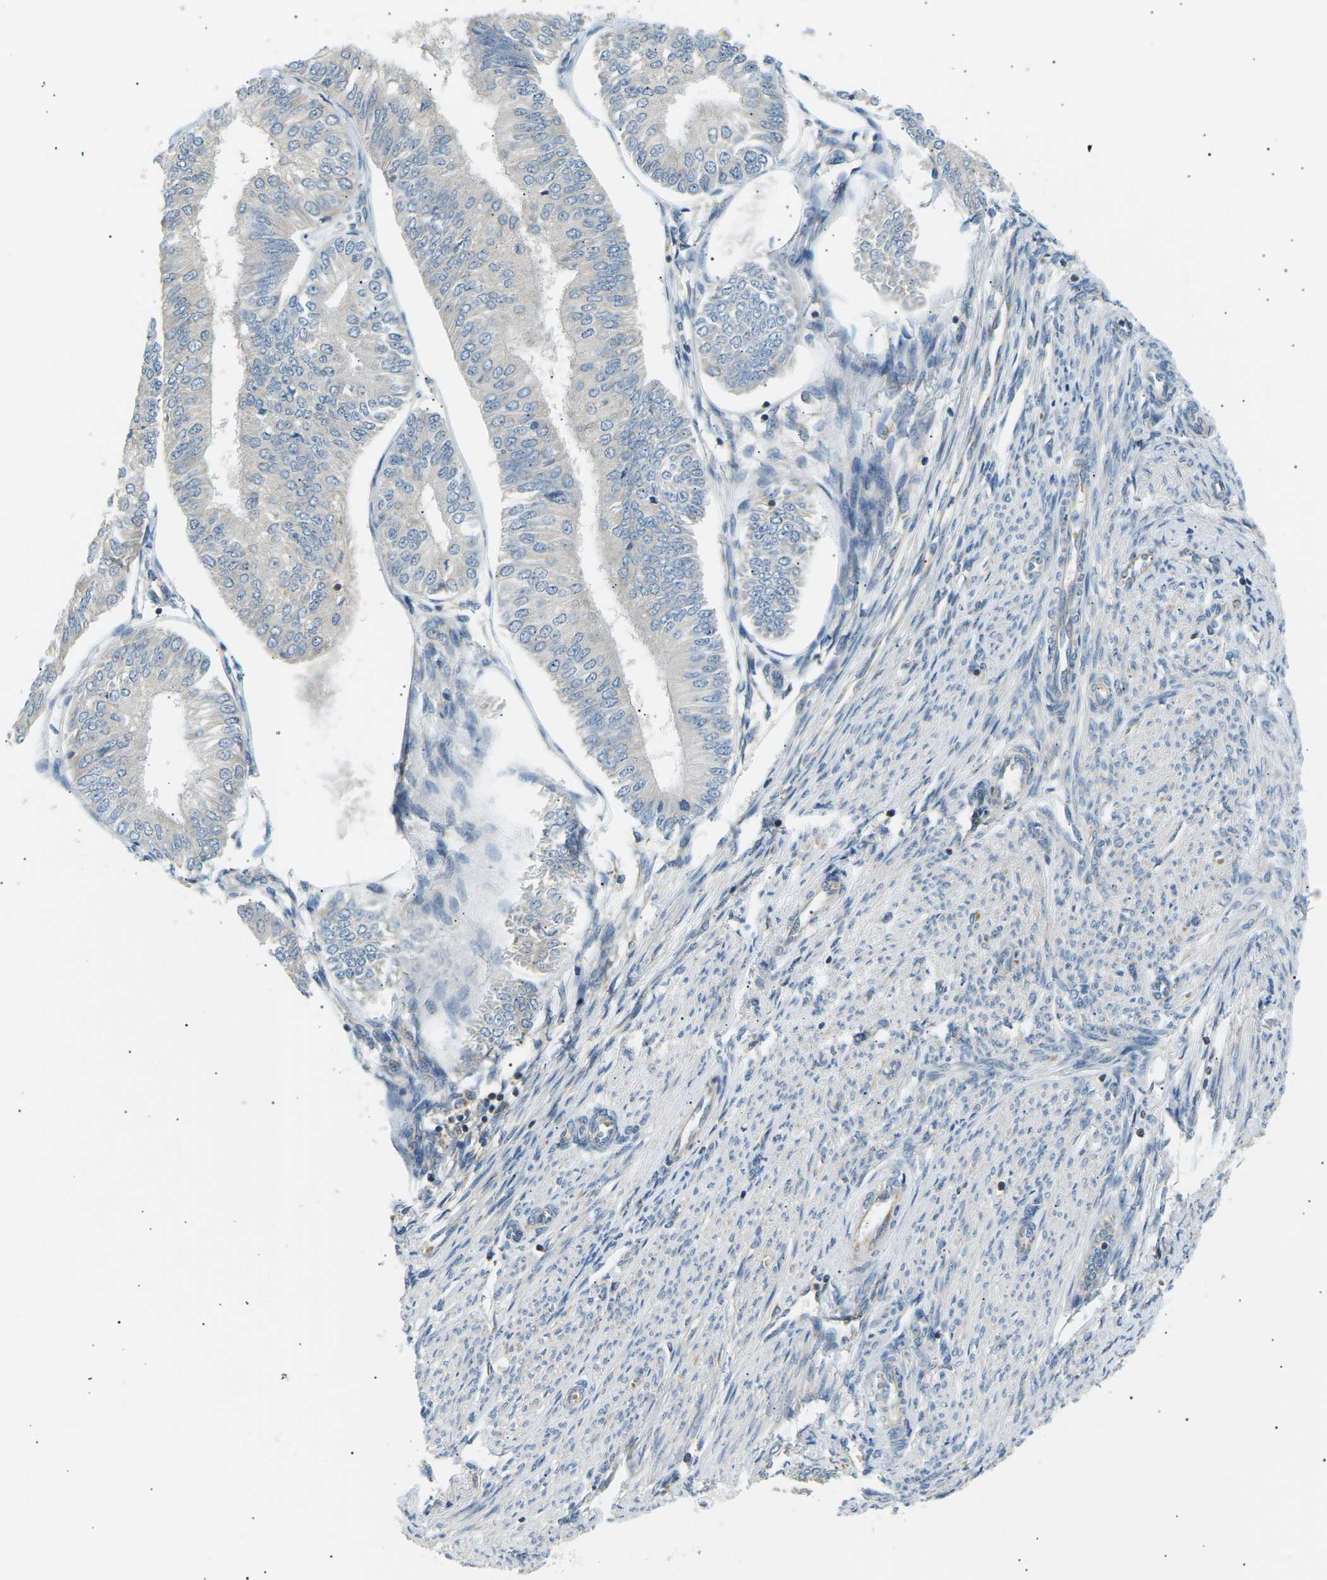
{"staining": {"intensity": "negative", "quantity": "none", "location": "none"}, "tissue": "endometrial cancer", "cell_type": "Tumor cells", "image_type": "cancer", "snomed": [{"axis": "morphology", "description": "Adenocarcinoma, NOS"}, {"axis": "topography", "description": "Endometrium"}], "caption": "This micrograph is of endometrial cancer (adenocarcinoma) stained with IHC to label a protein in brown with the nuclei are counter-stained blue. There is no positivity in tumor cells.", "gene": "TBC1D8", "patient": {"sex": "female", "age": 58}}